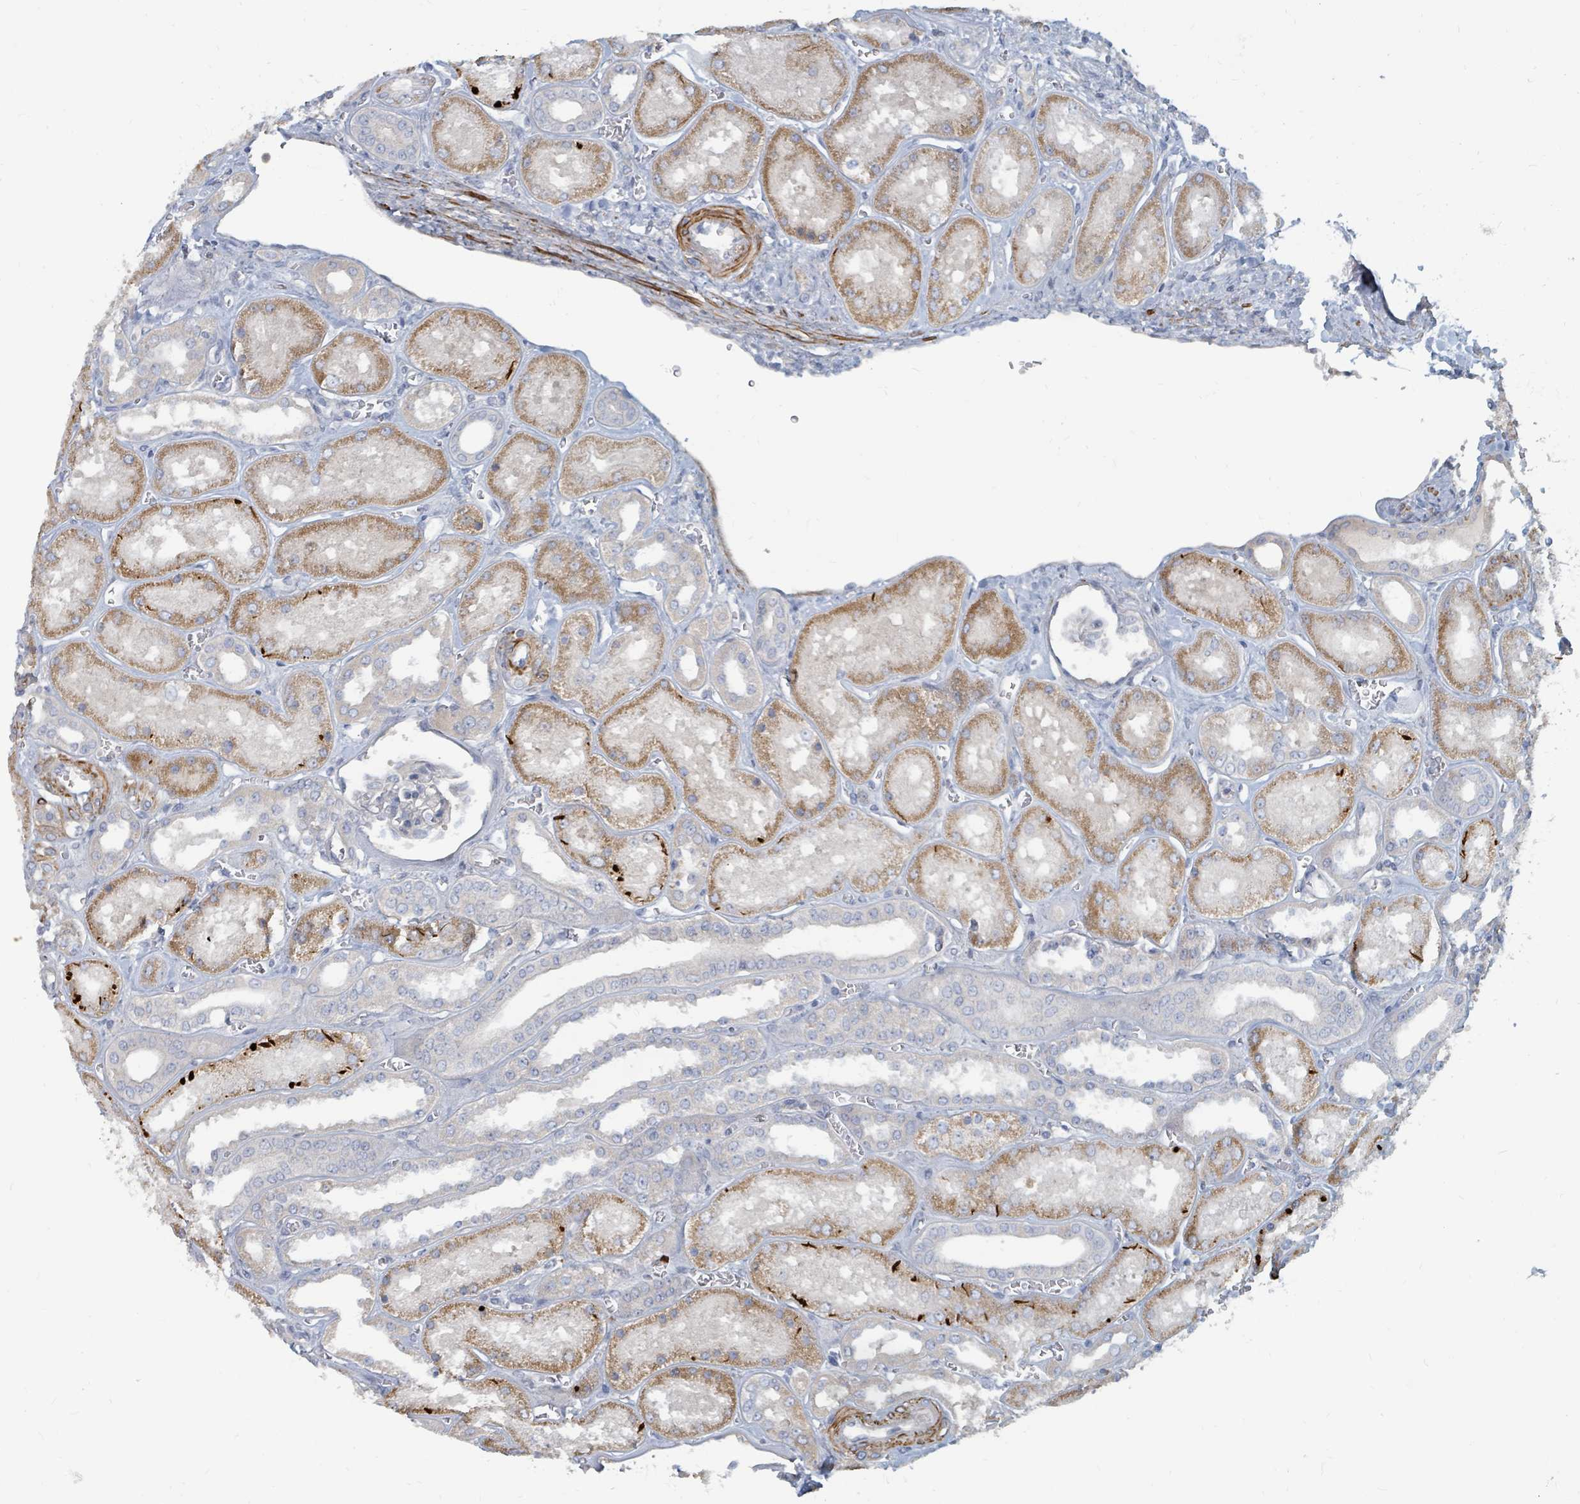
{"staining": {"intensity": "negative", "quantity": "none", "location": "none"}, "tissue": "kidney", "cell_type": "Cells in glomeruli", "image_type": "normal", "snomed": [{"axis": "morphology", "description": "Normal tissue, NOS"}, {"axis": "morphology", "description": "Adenocarcinoma, NOS"}, {"axis": "topography", "description": "Kidney"}], "caption": "A micrograph of human kidney is negative for staining in cells in glomeruli. (DAB (3,3'-diaminobenzidine) immunohistochemistry (IHC) visualized using brightfield microscopy, high magnification).", "gene": "ARGFX", "patient": {"sex": "female", "age": 68}}